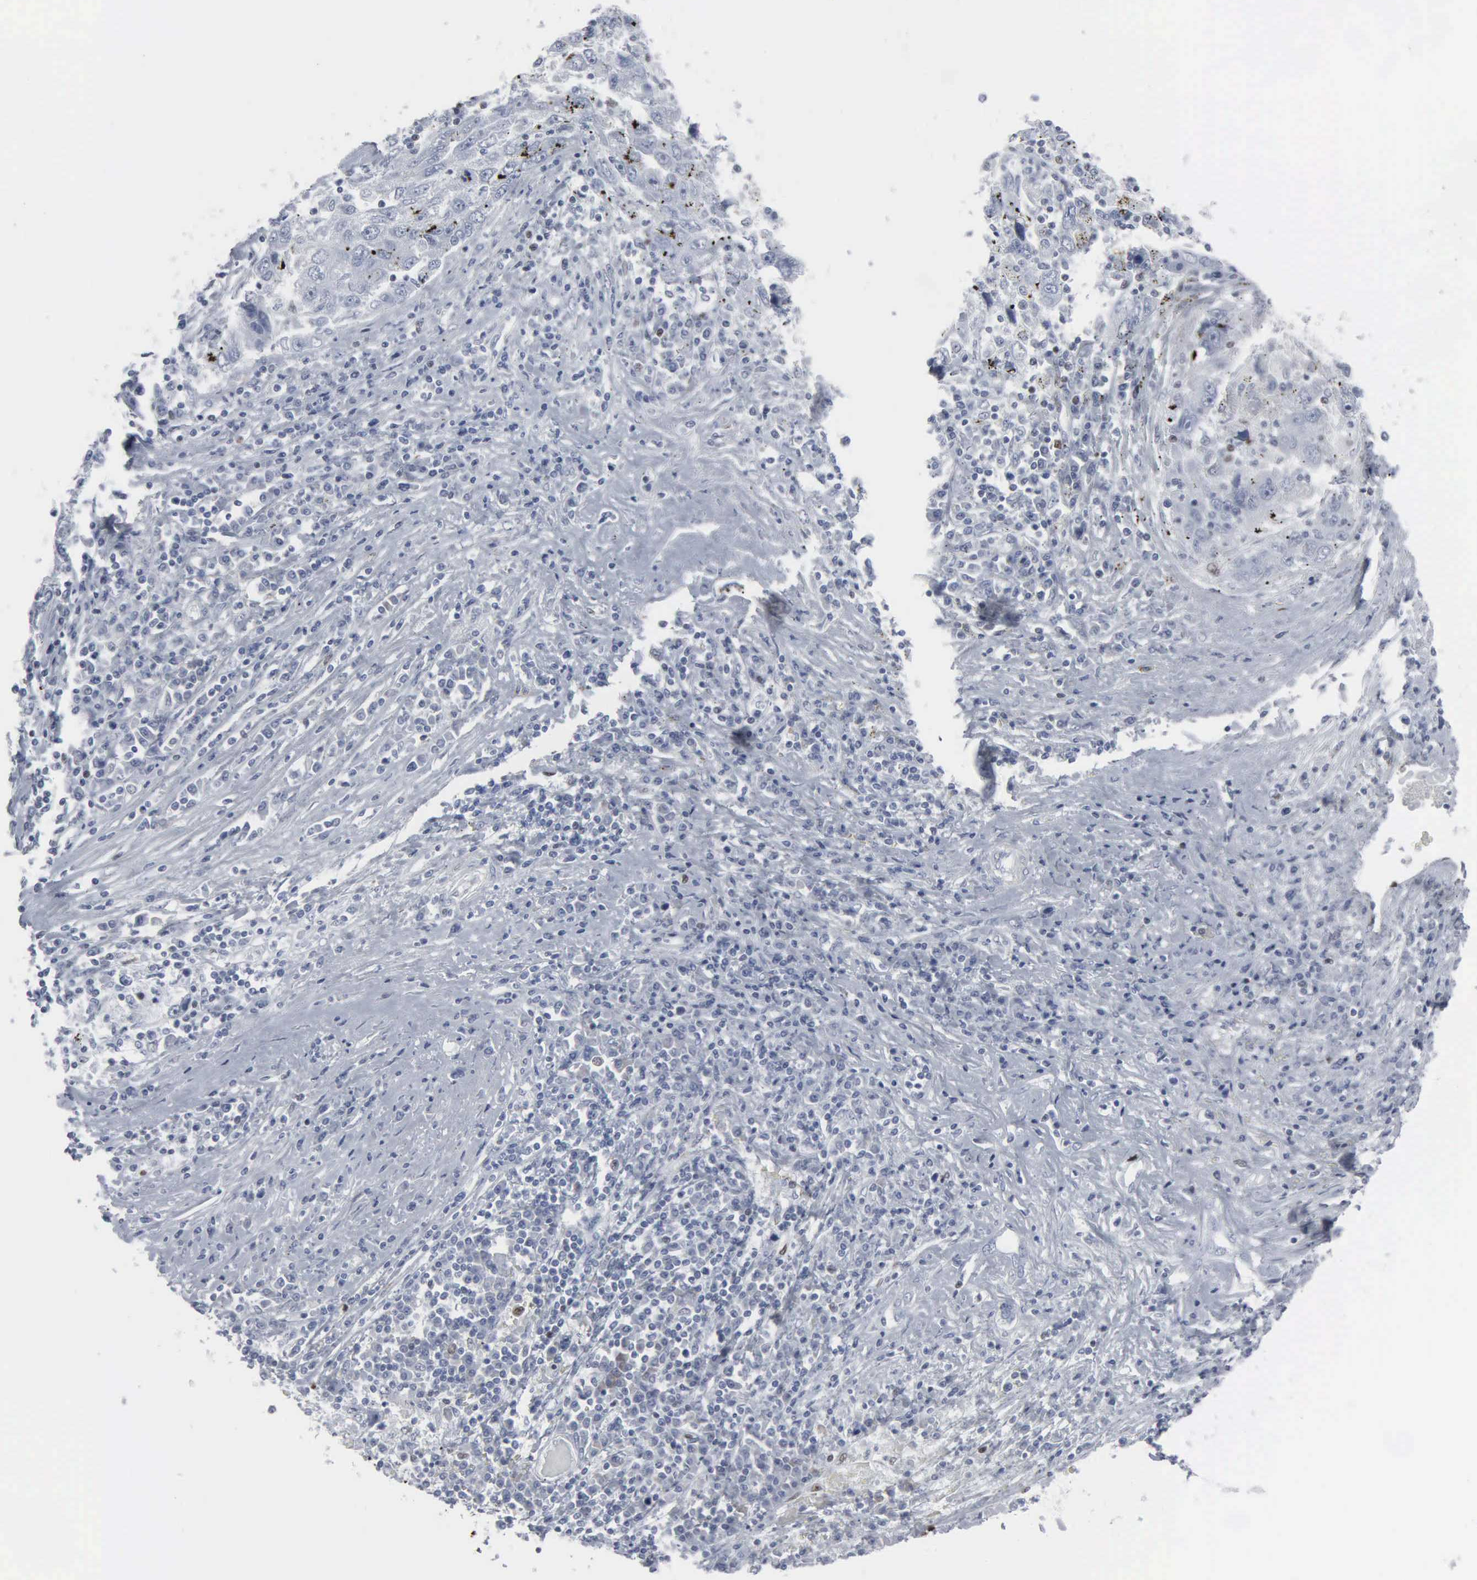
{"staining": {"intensity": "negative", "quantity": "none", "location": "none"}, "tissue": "liver cancer", "cell_type": "Tumor cells", "image_type": "cancer", "snomed": [{"axis": "morphology", "description": "Carcinoma, Hepatocellular, NOS"}, {"axis": "topography", "description": "Liver"}], "caption": "The photomicrograph demonstrates no significant staining in tumor cells of liver hepatocellular carcinoma.", "gene": "CCND3", "patient": {"sex": "male", "age": 49}}